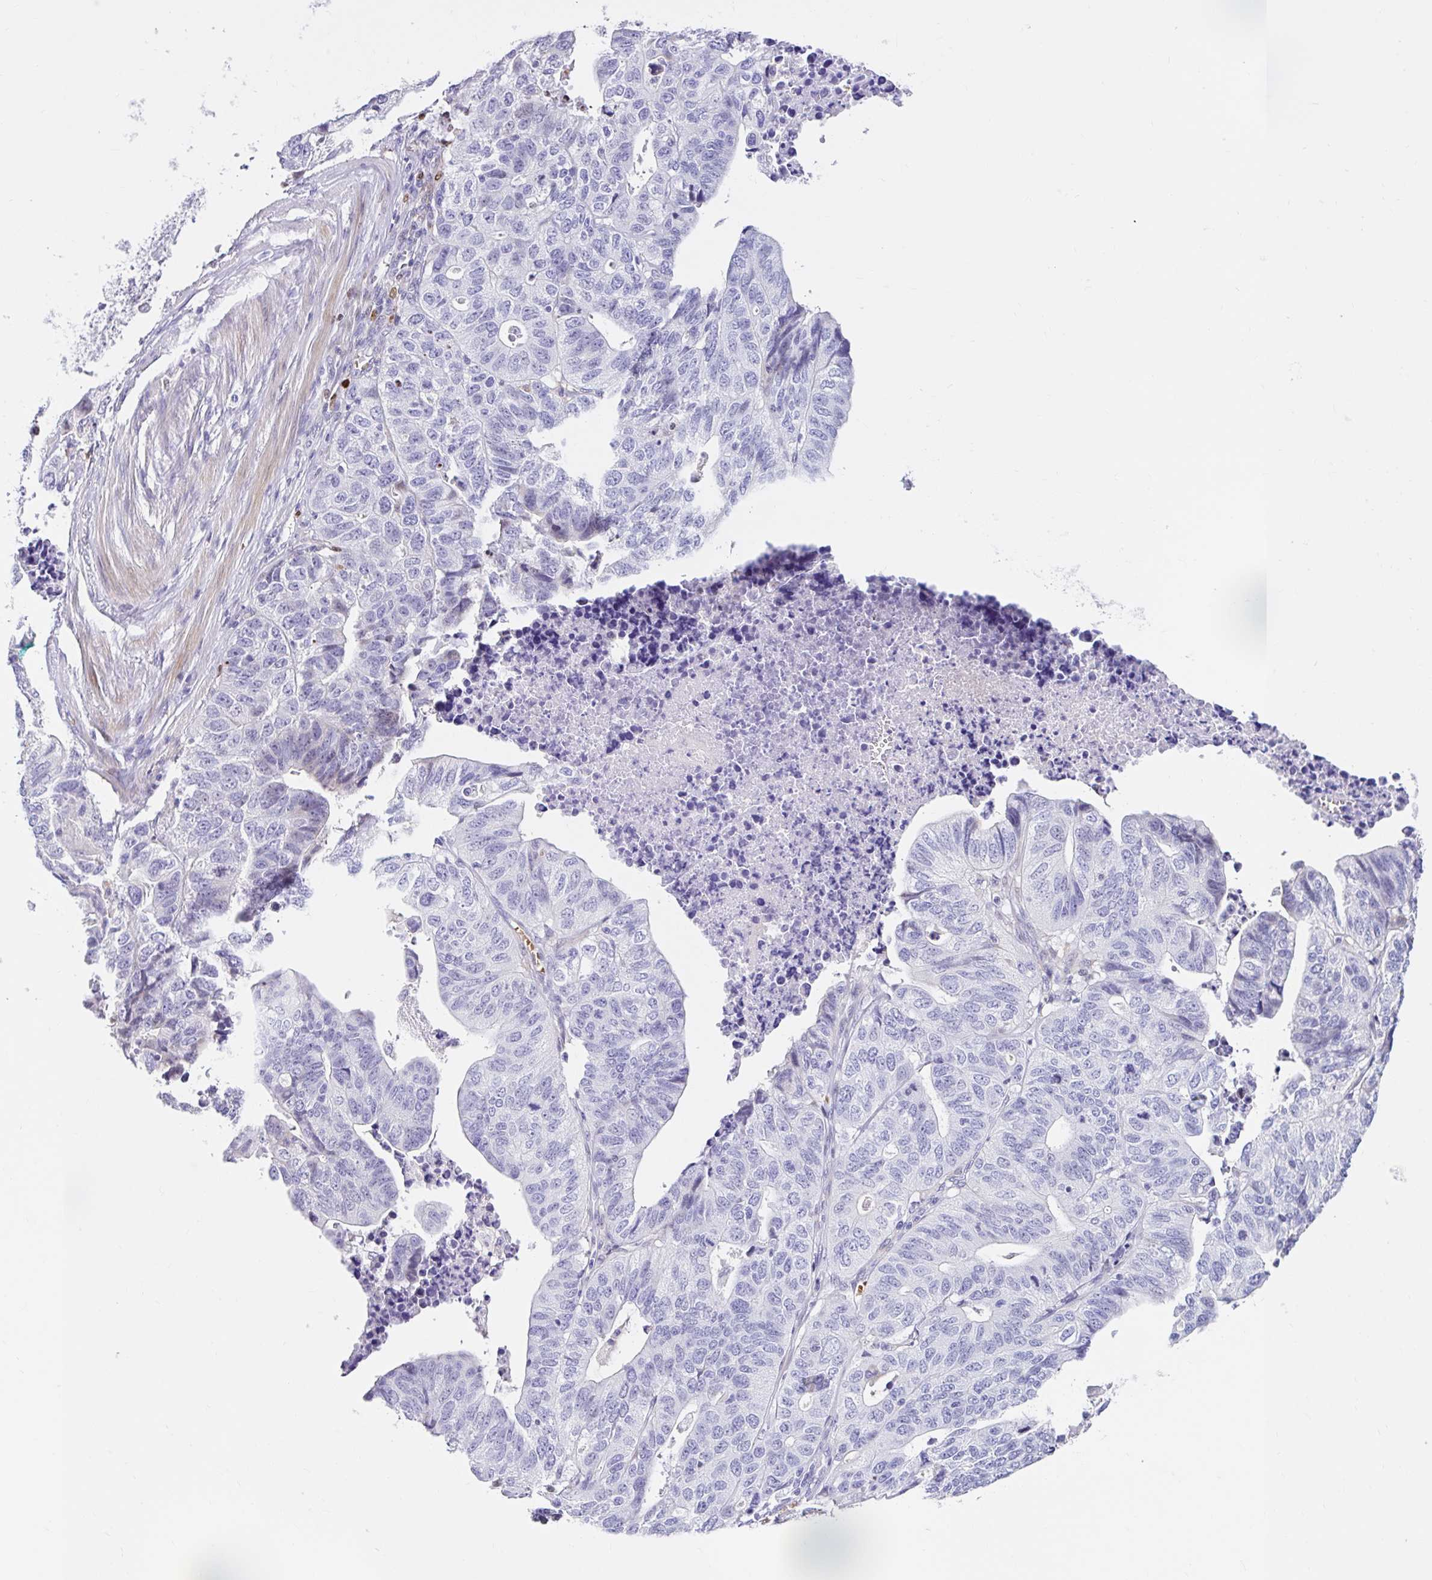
{"staining": {"intensity": "negative", "quantity": "none", "location": "none"}, "tissue": "stomach cancer", "cell_type": "Tumor cells", "image_type": "cancer", "snomed": [{"axis": "morphology", "description": "Adenocarcinoma, NOS"}, {"axis": "topography", "description": "Stomach, upper"}], "caption": "This is a histopathology image of IHC staining of stomach adenocarcinoma, which shows no positivity in tumor cells.", "gene": "NHLH2", "patient": {"sex": "female", "age": 67}}